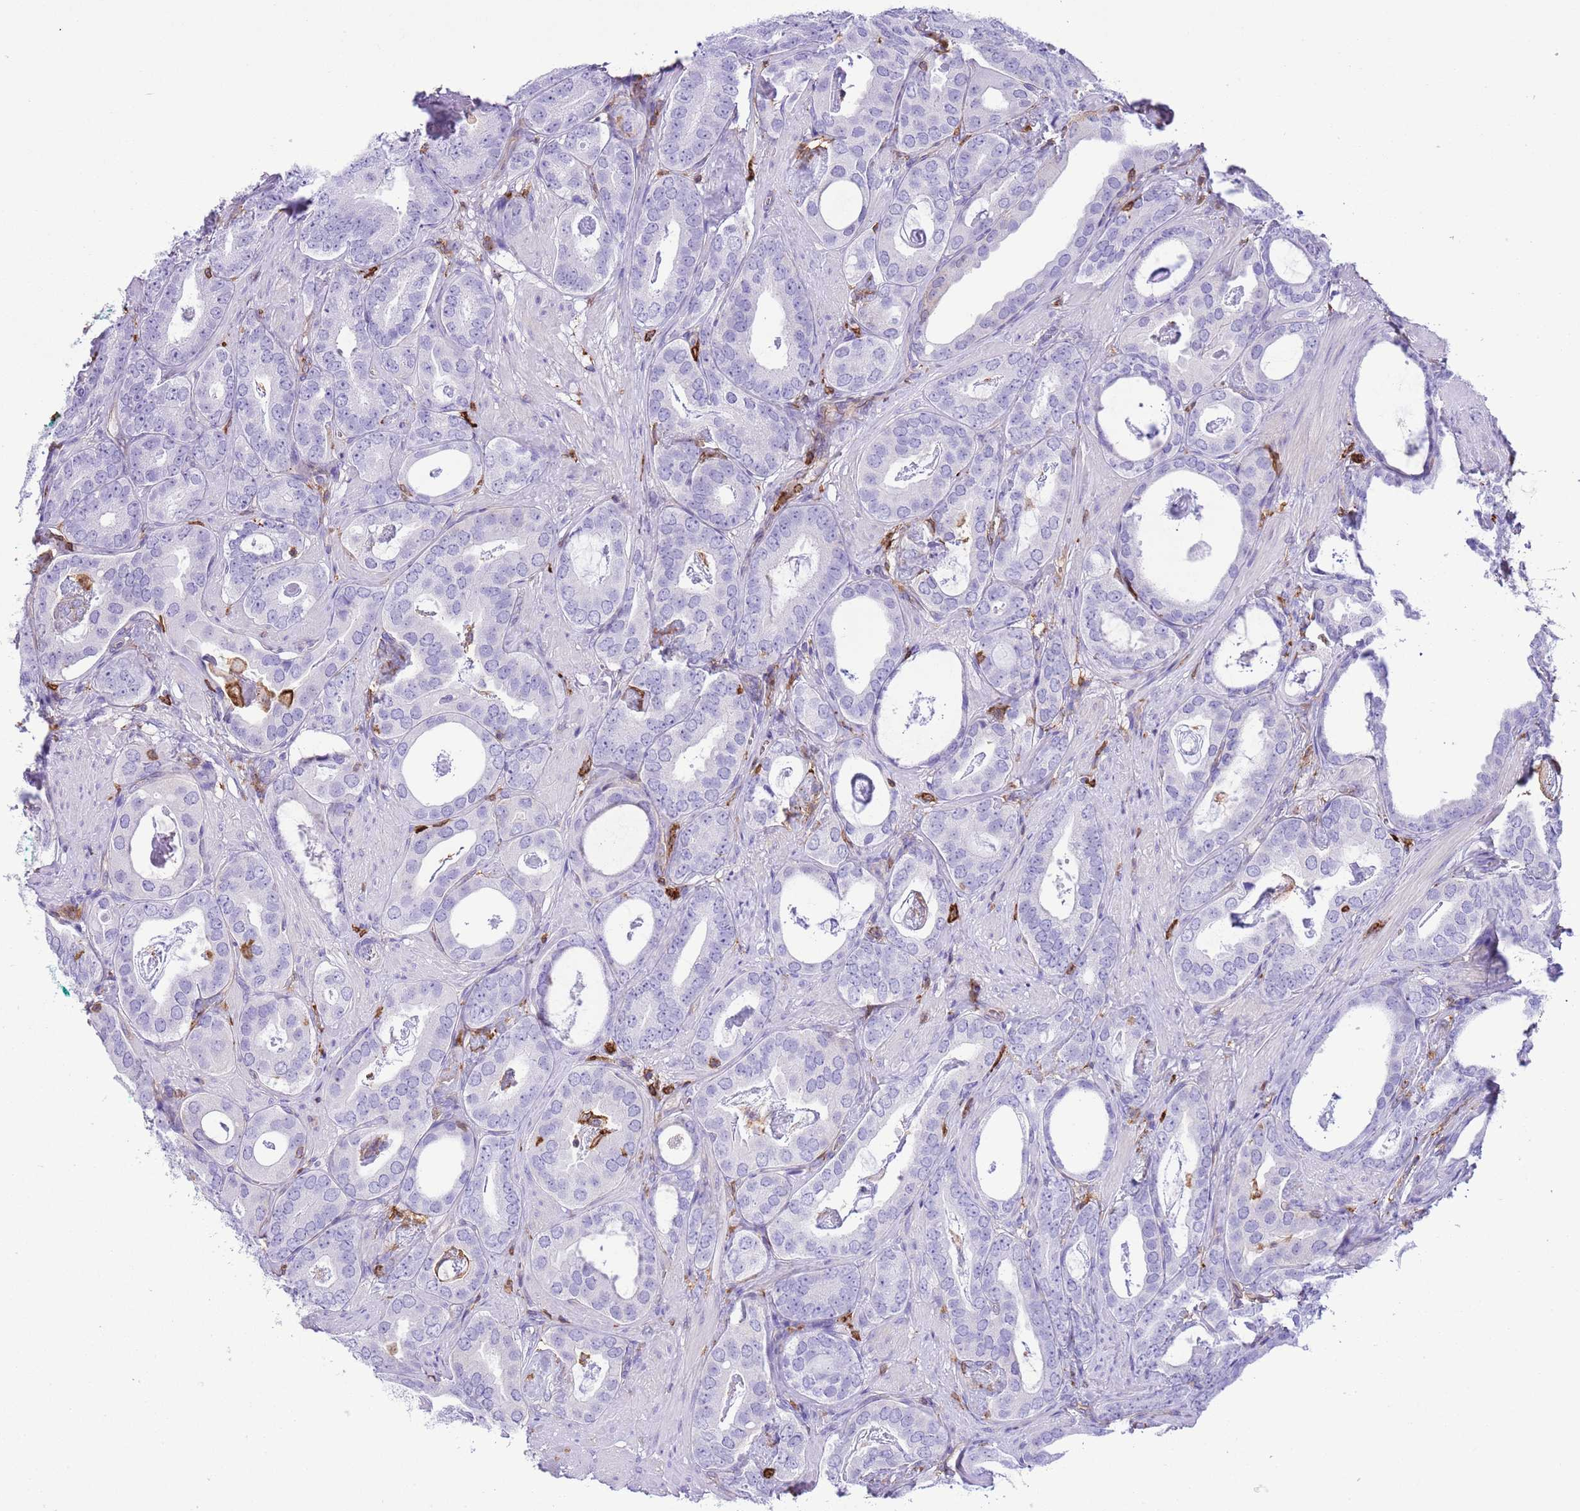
{"staining": {"intensity": "negative", "quantity": "none", "location": "none"}, "tissue": "prostate cancer", "cell_type": "Tumor cells", "image_type": "cancer", "snomed": [{"axis": "morphology", "description": "Adenocarcinoma, Low grade"}, {"axis": "topography", "description": "Prostate"}], "caption": "This is a histopathology image of immunohistochemistry staining of adenocarcinoma (low-grade) (prostate), which shows no positivity in tumor cells.", "gene": "EFHD2", "patient": {"sex": "male", "age": 71}}